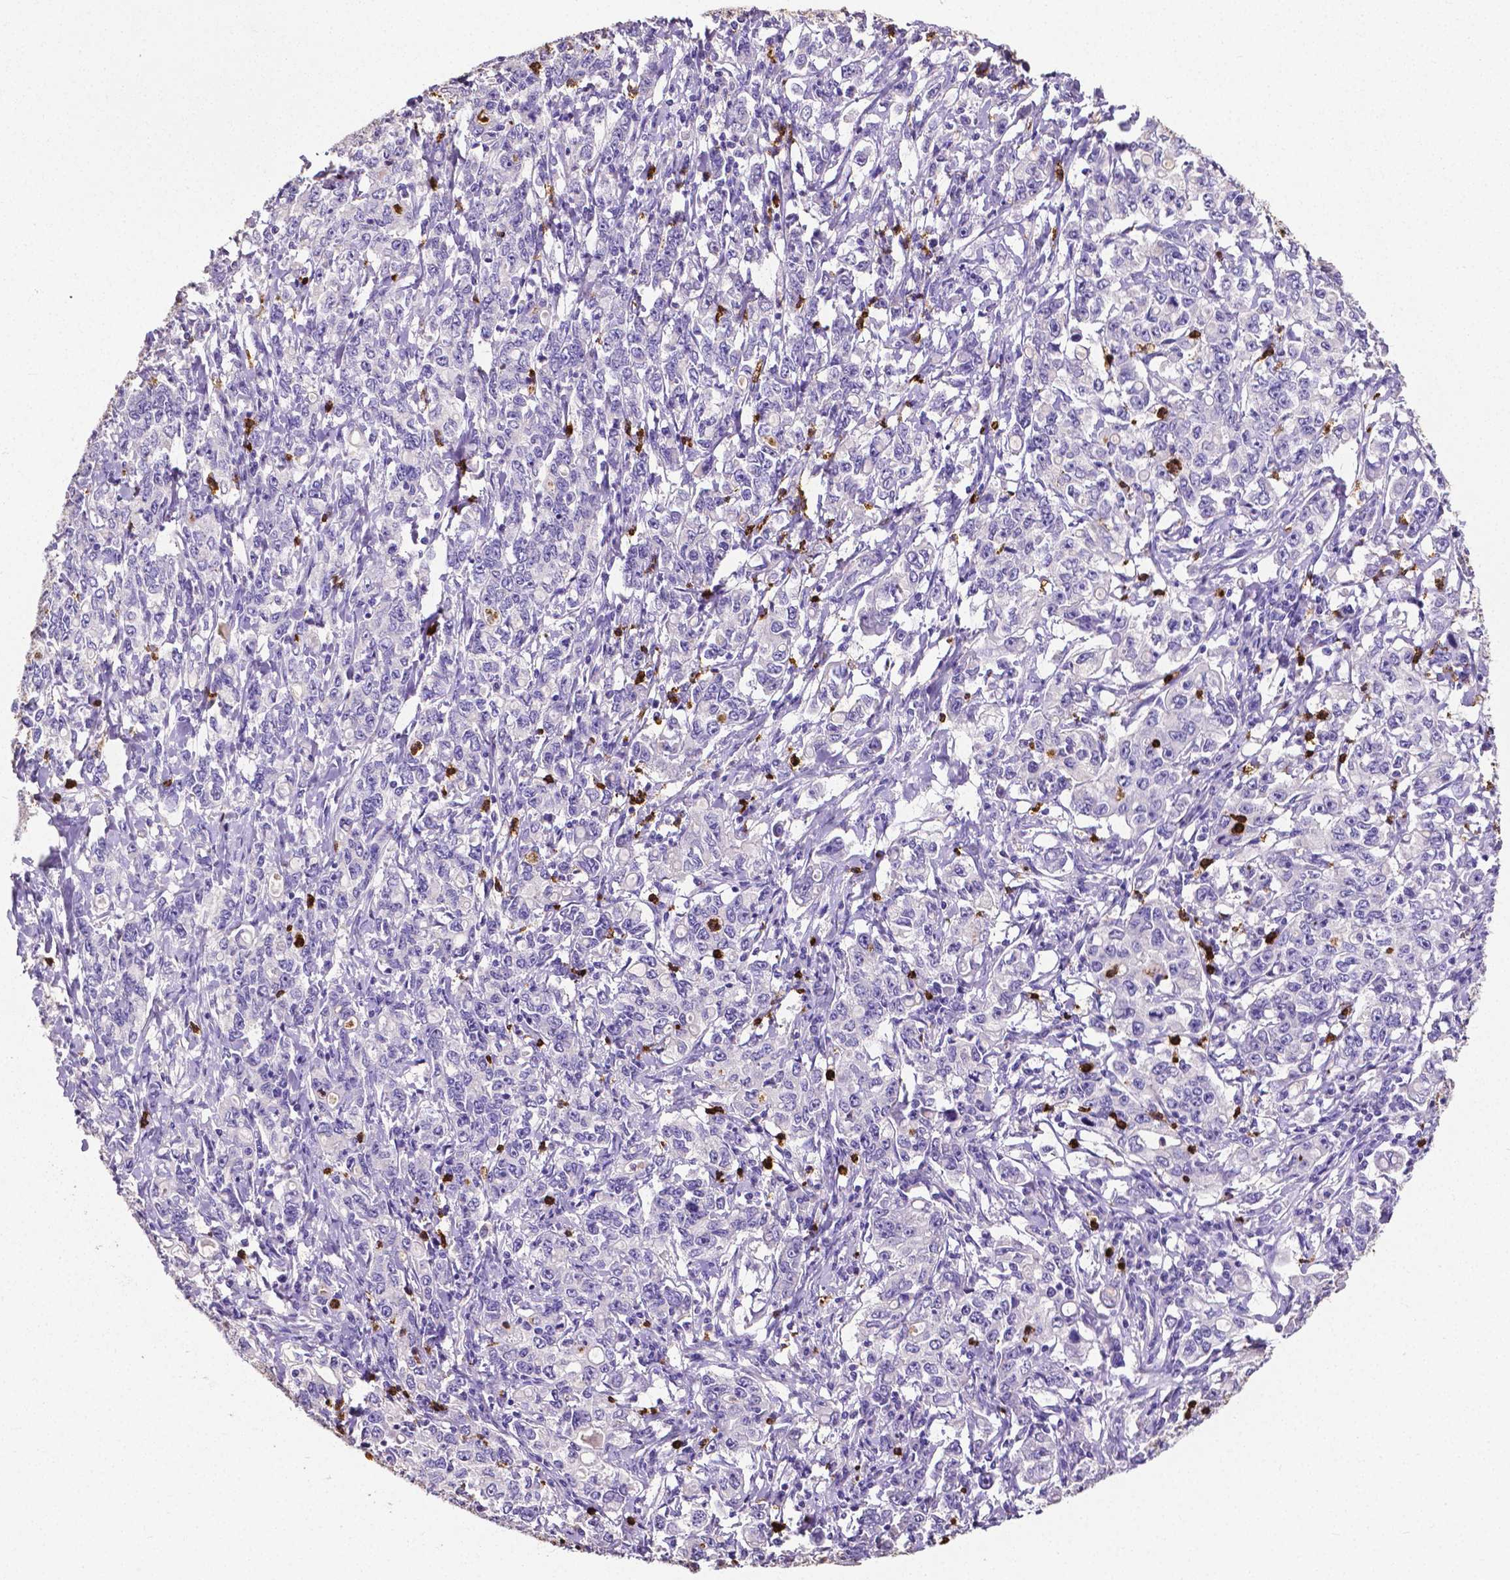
{"staining": {"intensity": "negative", "quantity": "none", "location": "none"}, "tissue": "stomach cancer", "cell_type": "Tumor cells", "image_type": "cancer", "snomed": [{"axis": "morphology", "description": "Adenocarcinoma, NOS"}, {"axis": "topography", "description": "Stomach, lower"}], "caption": "A high-resolution photomicrograph shows immunohistochemistry staining of stomach cancer, which displays no significant expression in tumor cells.", "gene": "MMP9", "patient": {"sex": "female", "age": 72}}